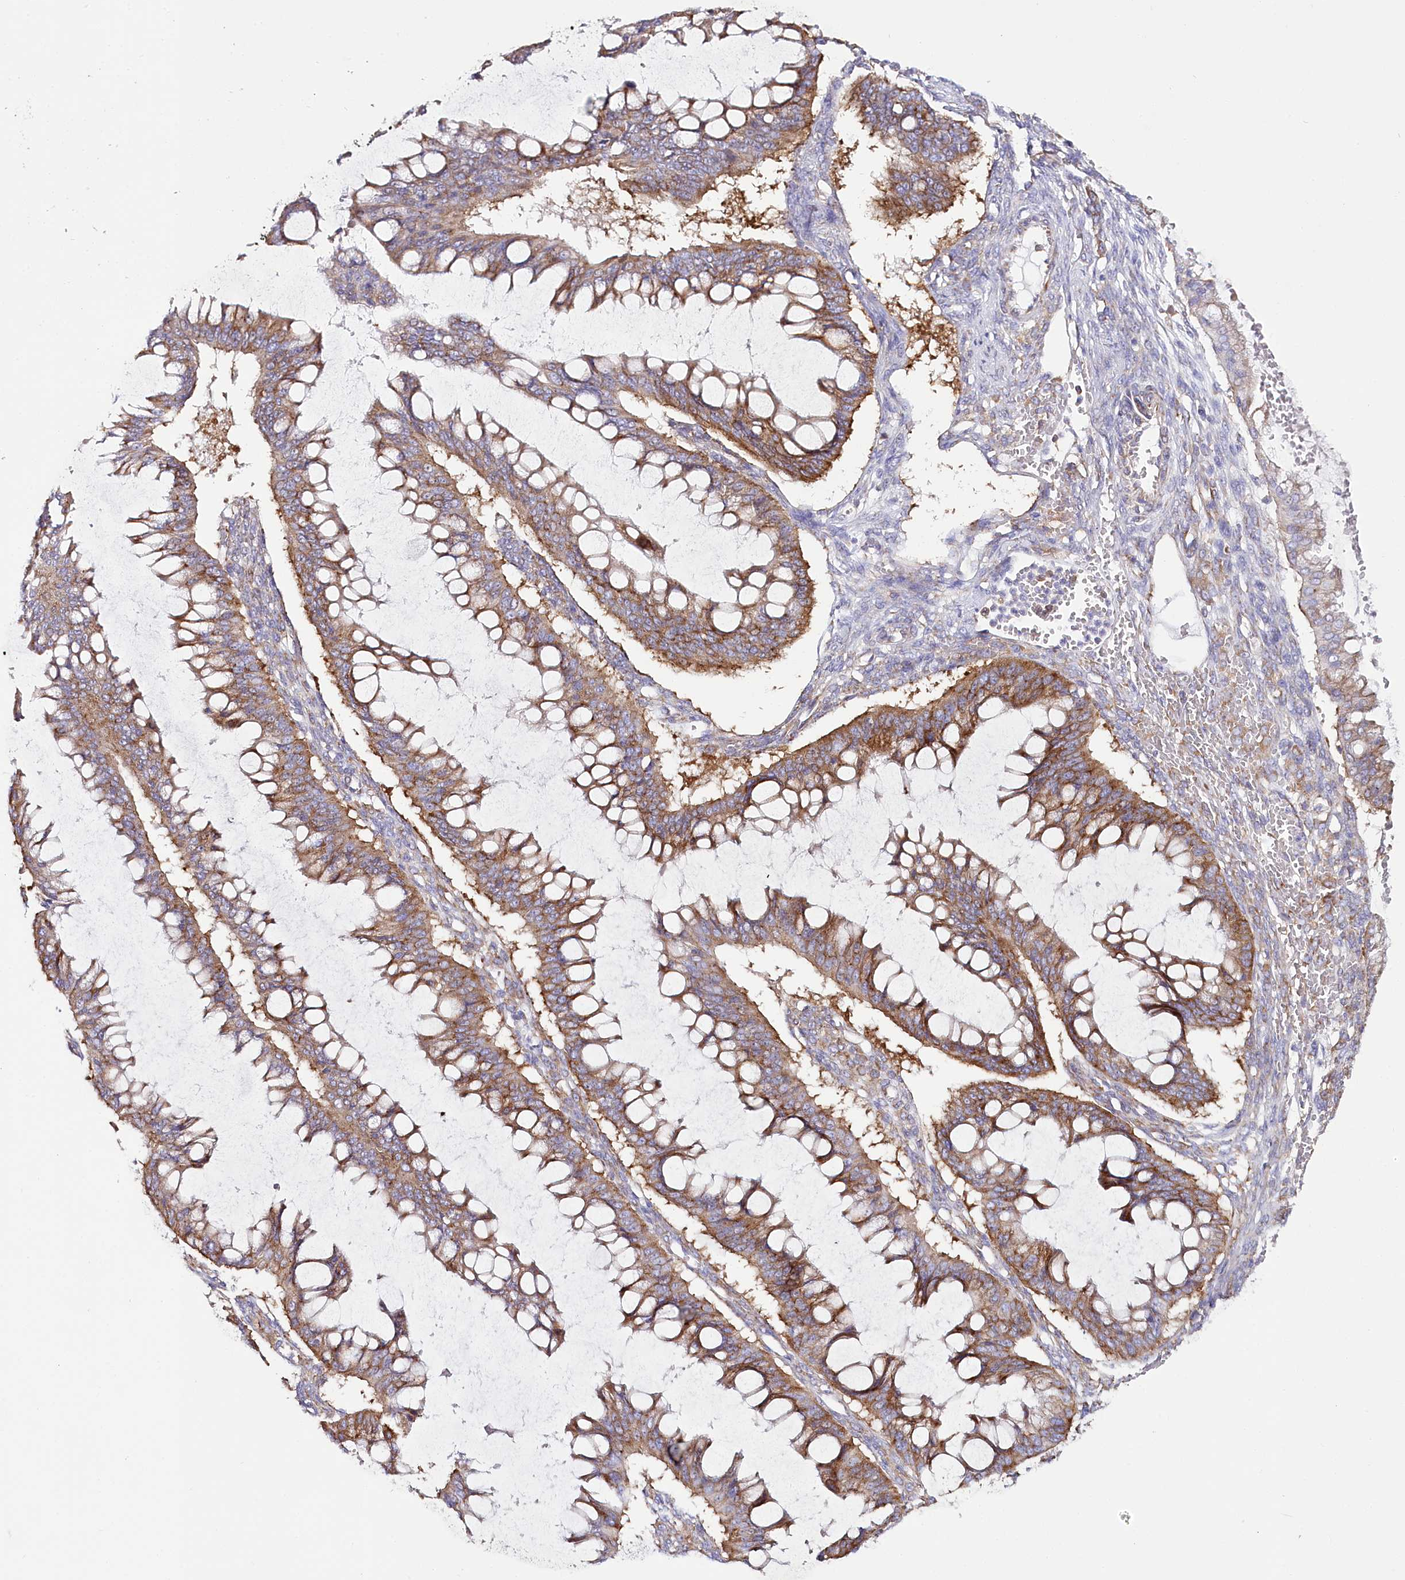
{"staining": {"intensity": "moderate", "quantity": ">75%", "location": "cytoplasmic/membranous"}, "tissue": "ovarian cancer", "cell_type": "Tumor cells", "image_type": "cancer", "snomed": [{"axis": "morphology", "description": "Cystadenocarcinoma, mucinous, NOS"}, {"axis": "topography", "description": "Ovary"}], "caption": "Mucinous cystadenocarcinoma (ovarian) stained with immunohistochemistry (IHC) reveals moderate cytoplasmic/membranous staining in approximately >75% of tumor cells. (DAB = brown stain, brightfield microscopy at high magnification).", "gene": "THUMPD3", "patient": {"sex": "female", "age": 73}}